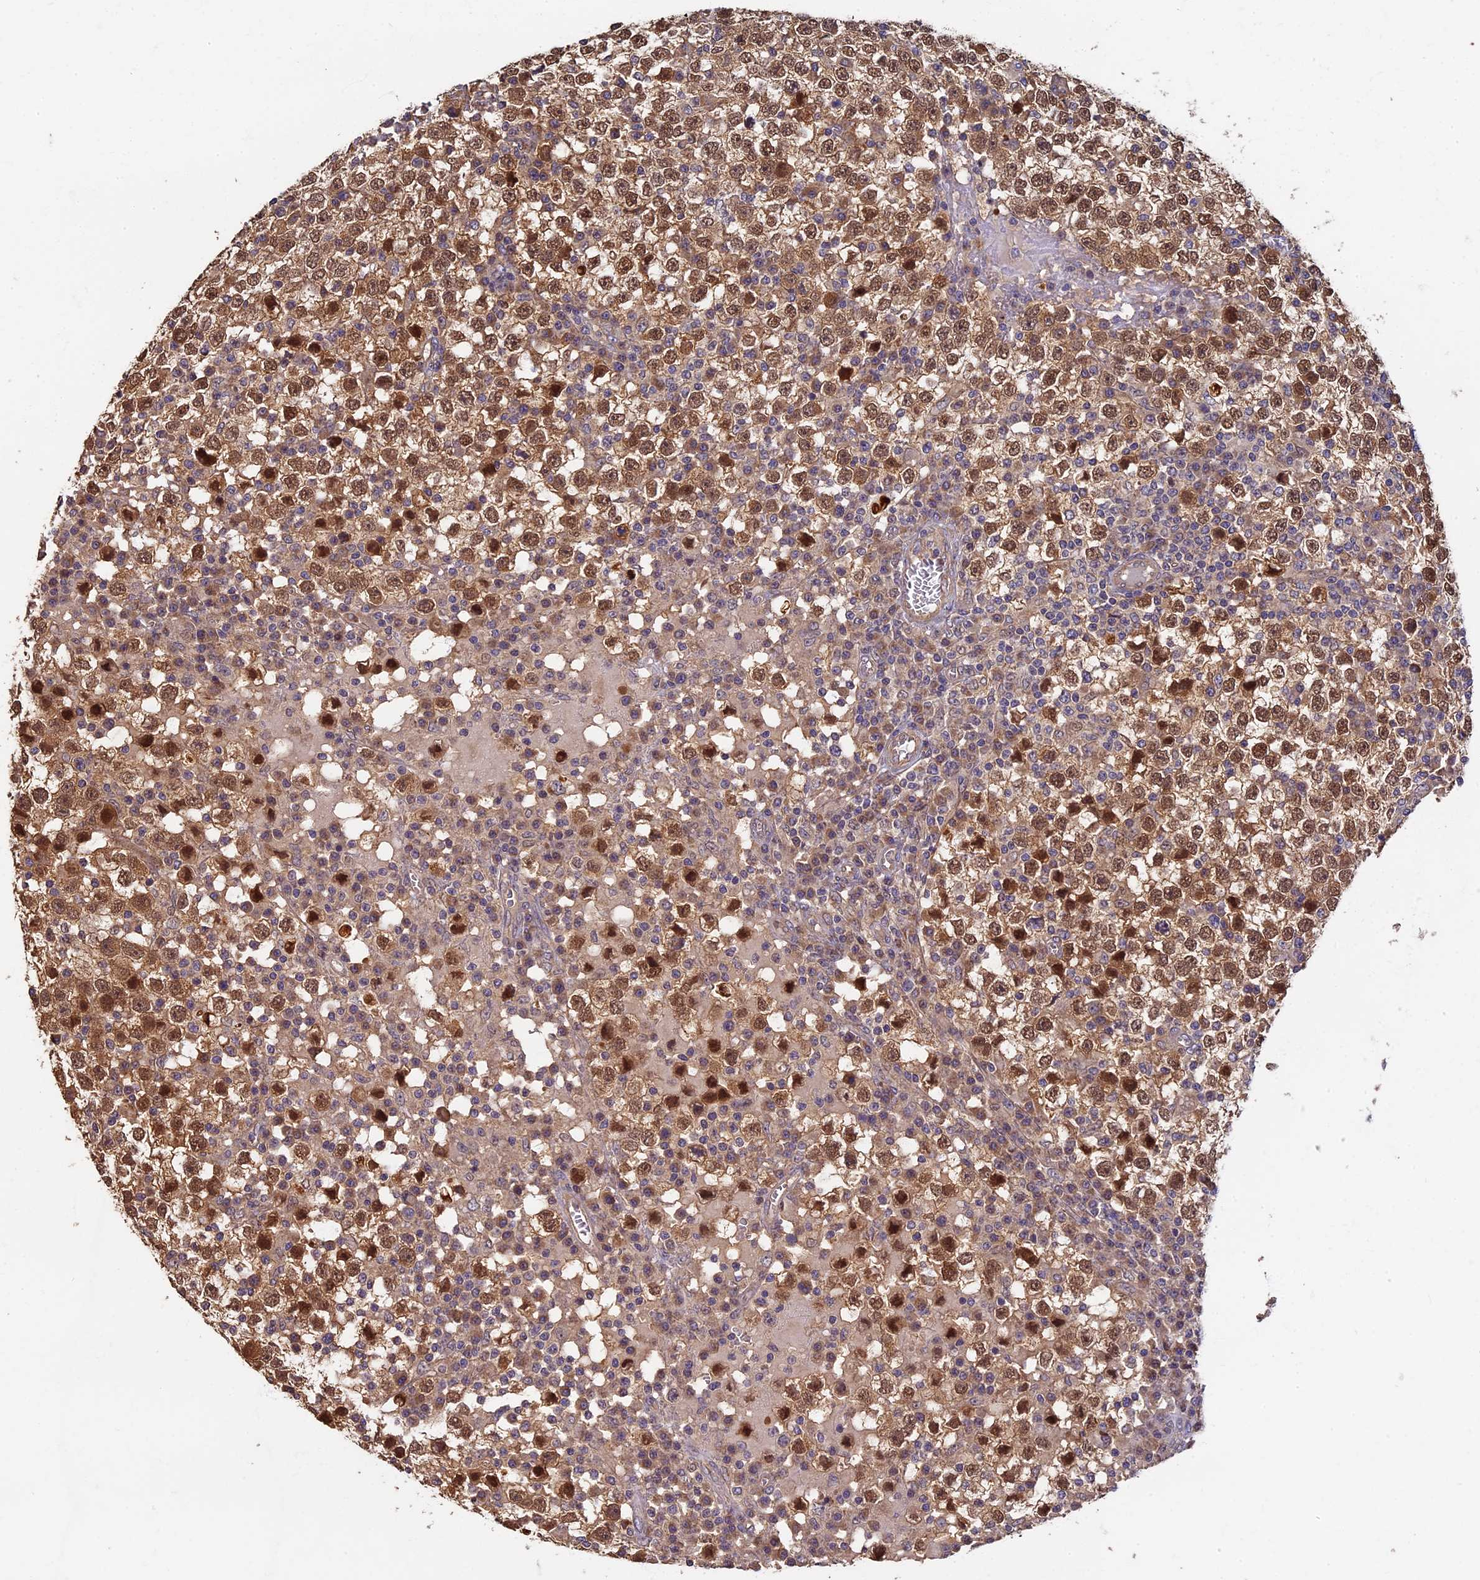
{"staining": {"intensity": "moderate", "quantity": ">75%", "location": "cytoplasmic/membranous,nuclear"}, "tissue": "testis cancer", "cell_type": "Tumor cells", "image_type": "cancer", "snomed": [{"axis": "morphology", "description": "Seminoma, NOS"}, {"axis": "topography", "description": "Testis"}], "caption": "Immunohistochemical staining of testis cancer exhibits medium levels of moderate cytoplasmic/membranous and nuclear expression in about >75% of tumor cells.", "gene": "RSPH3", "patient": {"sex": "male", "age": 65}}